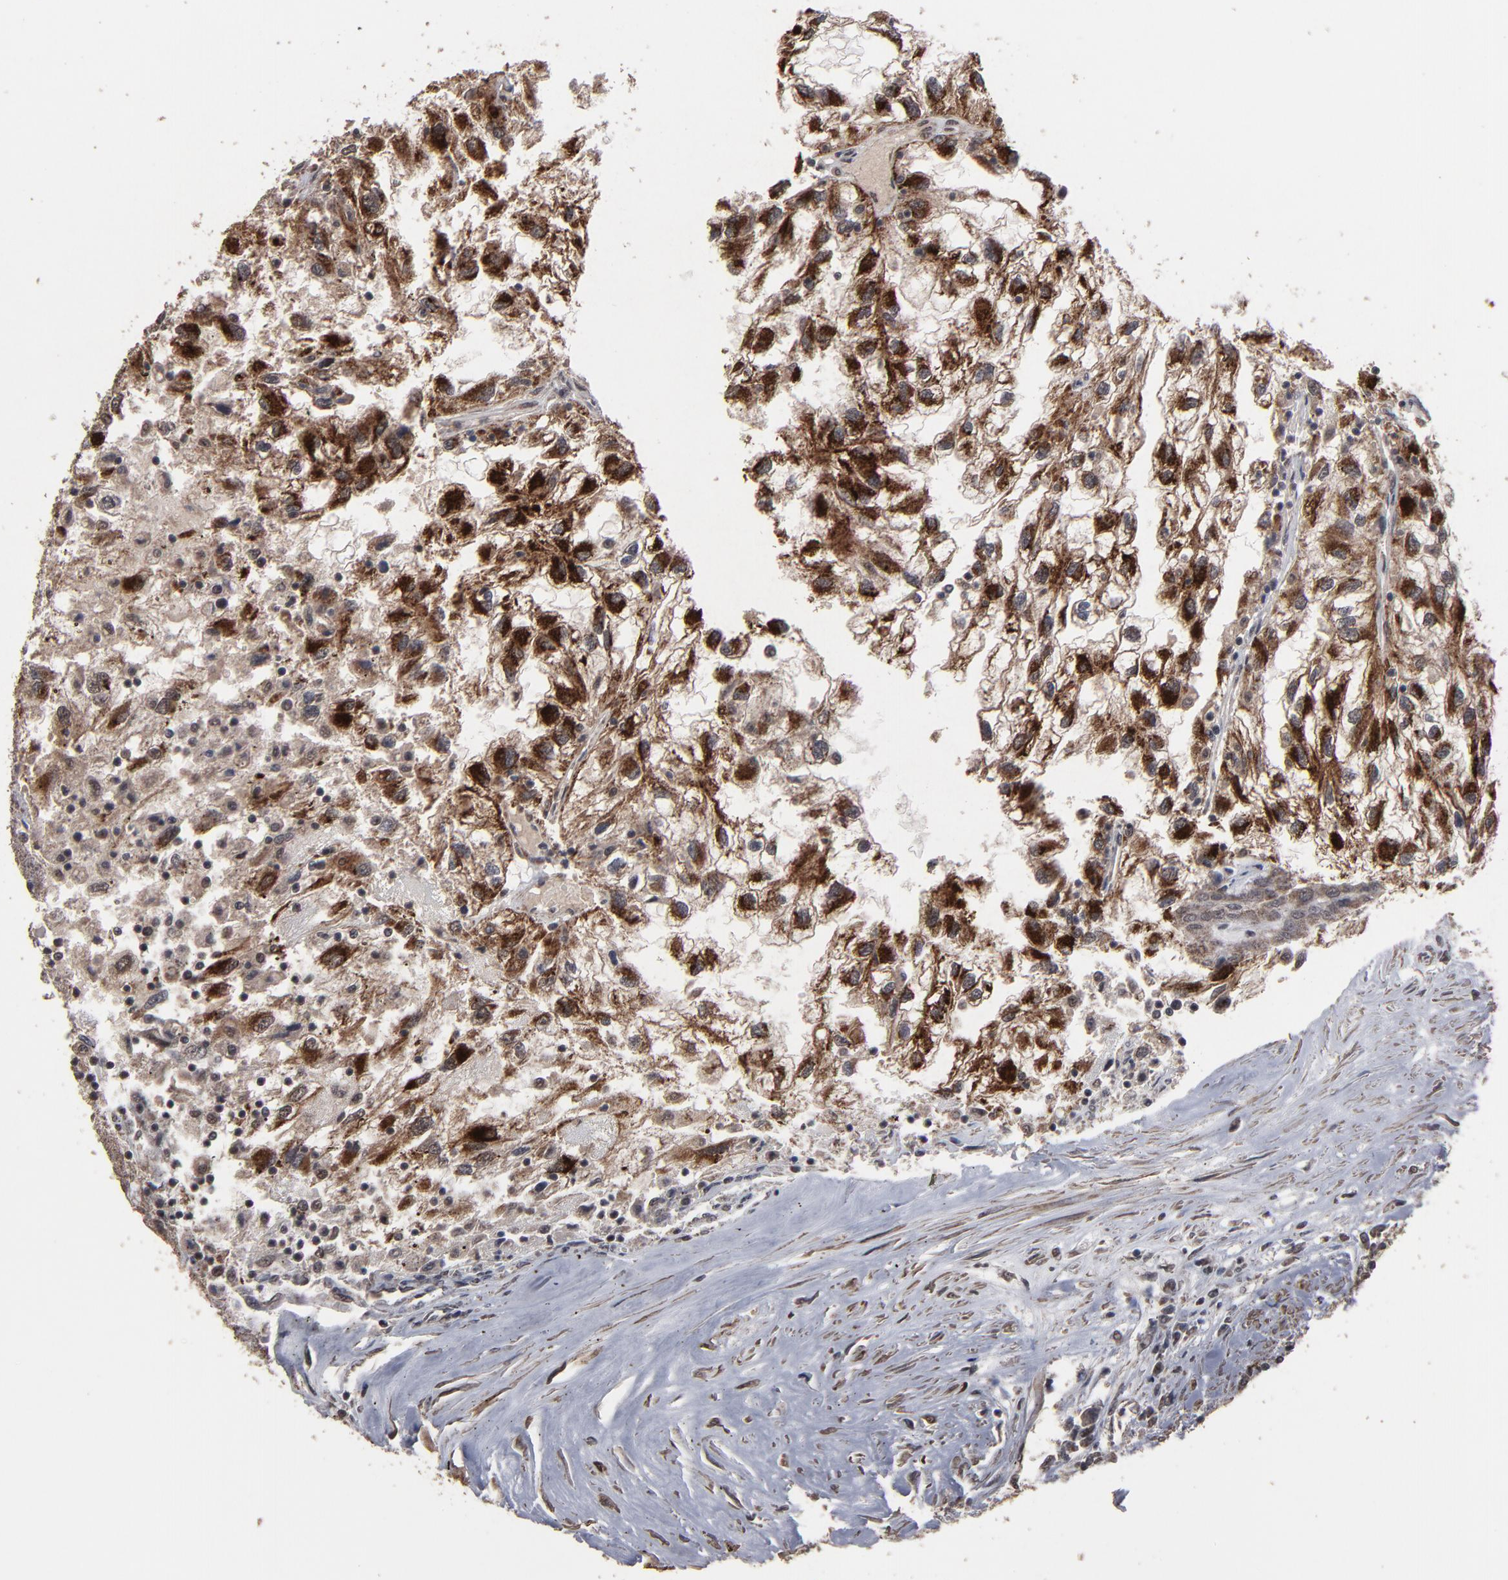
{"staining": {"intensity": "strong", "quantity": ">75%", "location": "cytoplasmic/membranous"}, "tissue": "renal cancer", "cell_type": "Tumor cells", "image_type": "cancer", "snomed": [{"axis": "morphology", "description": "Normal tissue, NOS"}, {"axis": "morphology", "description": "Adenocarcinoma, NOS"}, {"axis": "topography", "description": "Kidney"}], "caption": "A brown stain shows strong cytoplasmic/membranous staining of a protein in human renal cancer (adenocarcinoma) tumor cells.", "gene": "BNIP3", "patient": {"sex": "male", "age": 71}}